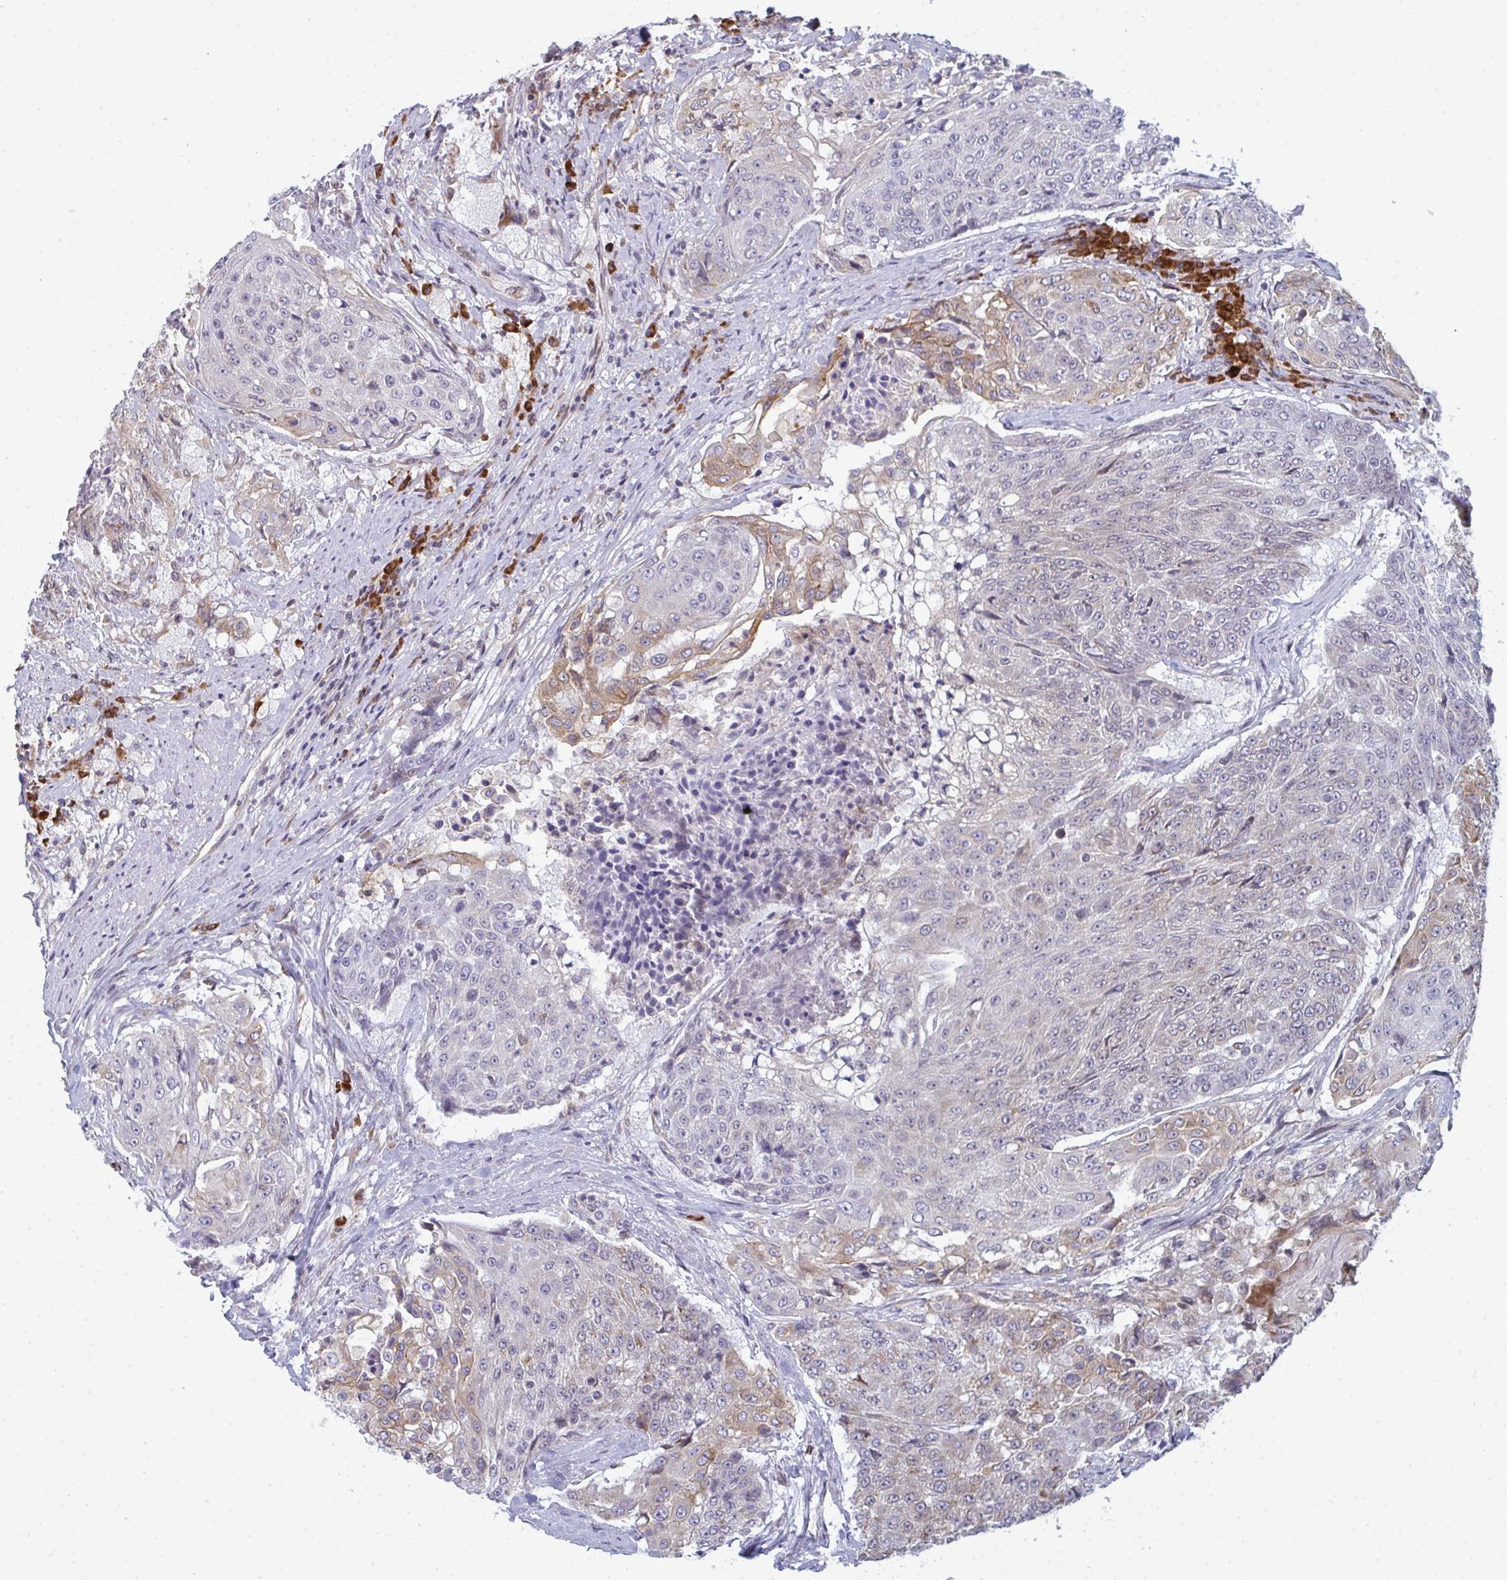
{"staining": {"intensity": "weak", "quantity": "25%-75%", "location": "cytoplasmic/membranous"}, "tissue": "urothelial cancer", "cell_type": "Tumor cells", "image_type": "cancer", "snomed": [{"axis": "morphology", "description": "Urothelial carcinoma, High grade"}, {"axis": "topography", "description": "Urinary bladder"}], "caption": "Approximately 25%-75% of tumor cells in human urothelial carcinoma (high-grade) reveal weak cytoplasmic/membranous protein positivity as visualized by brown immunohistochemical staining.", "gene": "LYSMD4", "patient": {"sex": "female", "age": 63}}